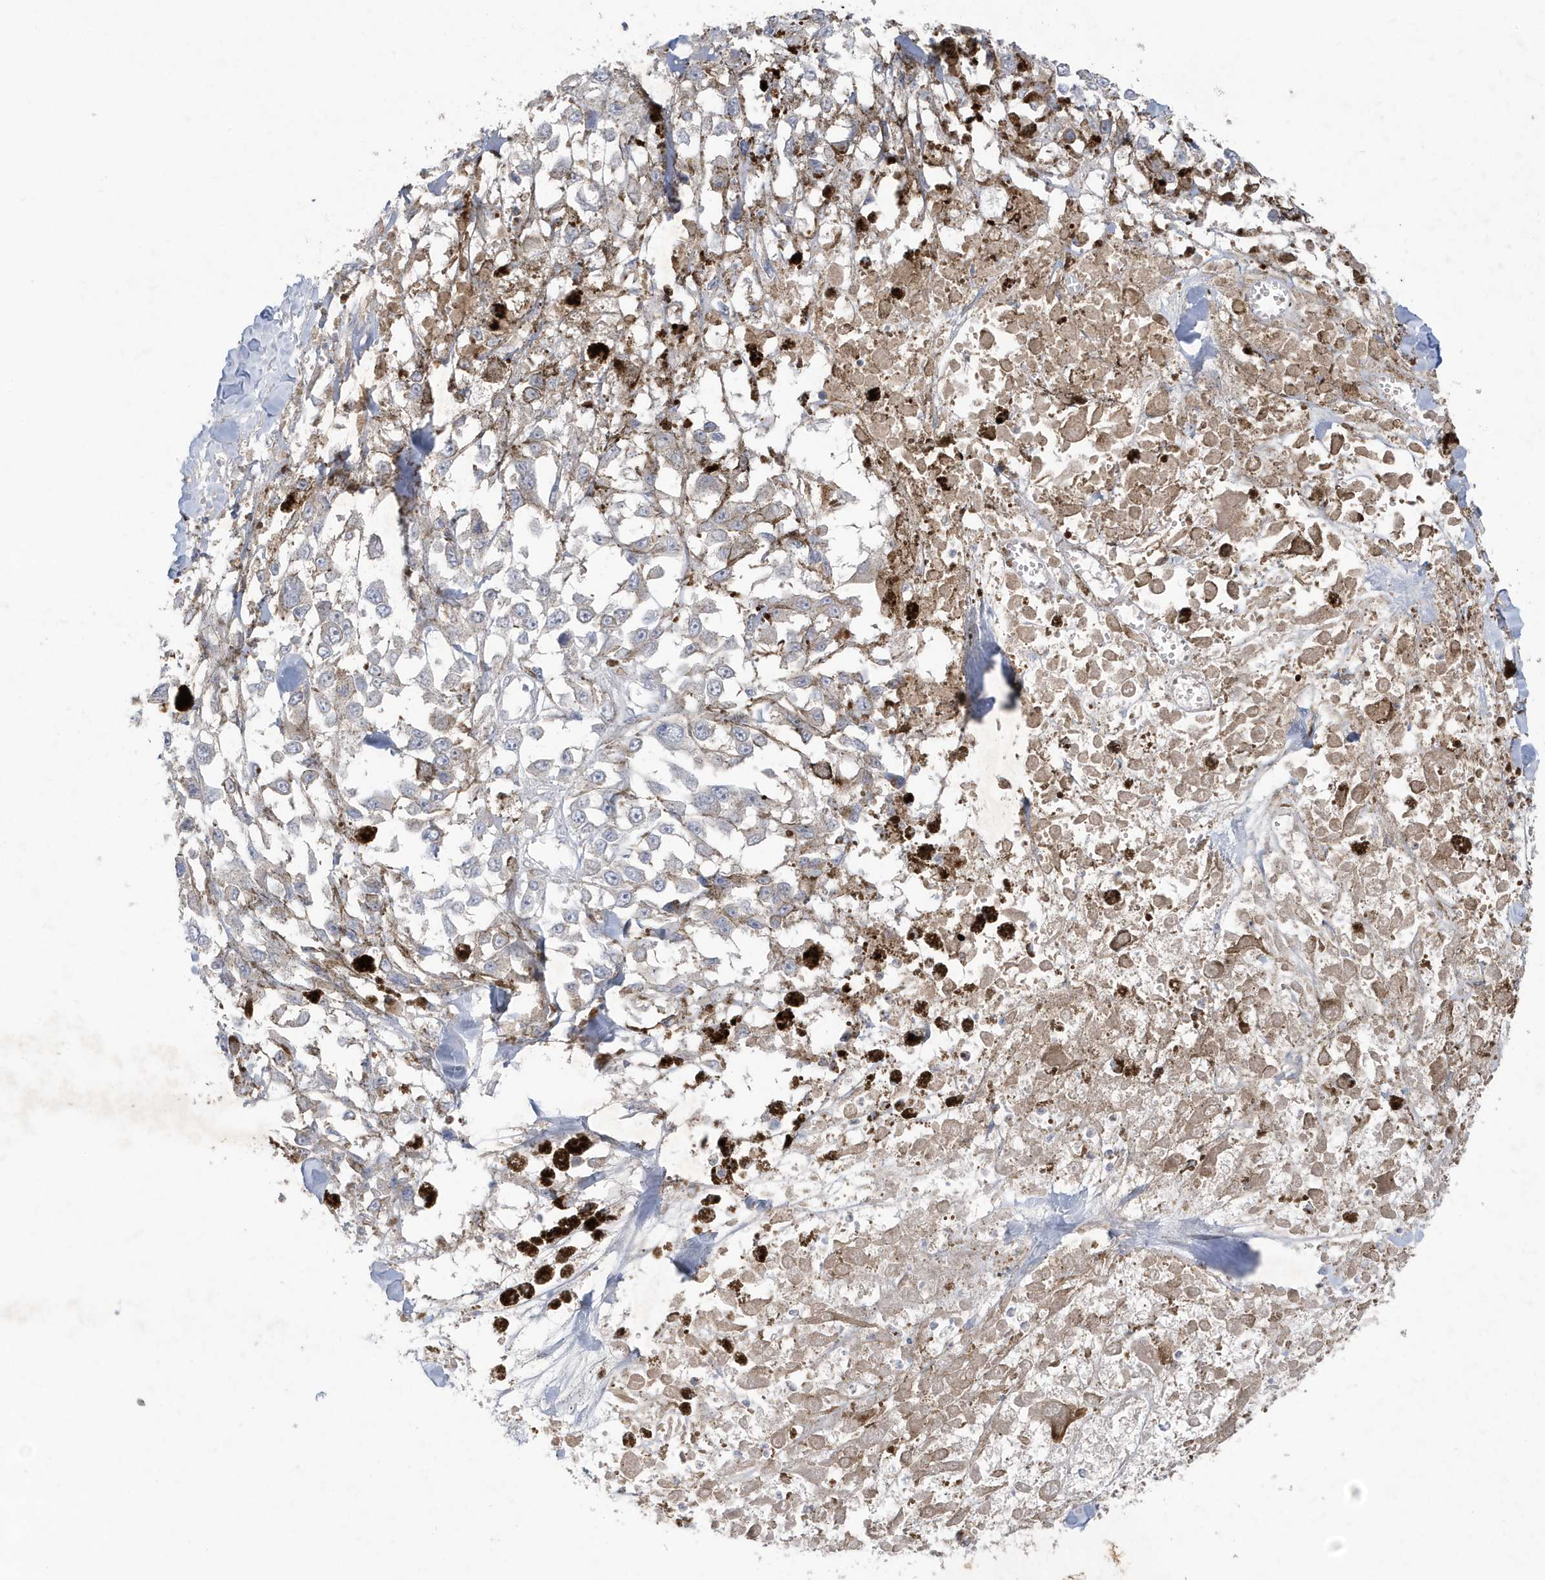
{"staining": {"intensity": "negative", "quantity": "none", "location": "none"}, "tissue": "melanoma", "cell_type": "Tumor cells", "image_type": "cancer", "snomed": [{"axis": "morphology", "description": "Malignant melanoma, Metastatic site"}, {"axis": "topography", "description": "Lymph node"}], "caption": "The histopathology image reveals no significant expression in tumor cells of malignant melanoma (metastatic site).", "gene": "C1RL", "patient": {"sex": "male", "age": 59}}